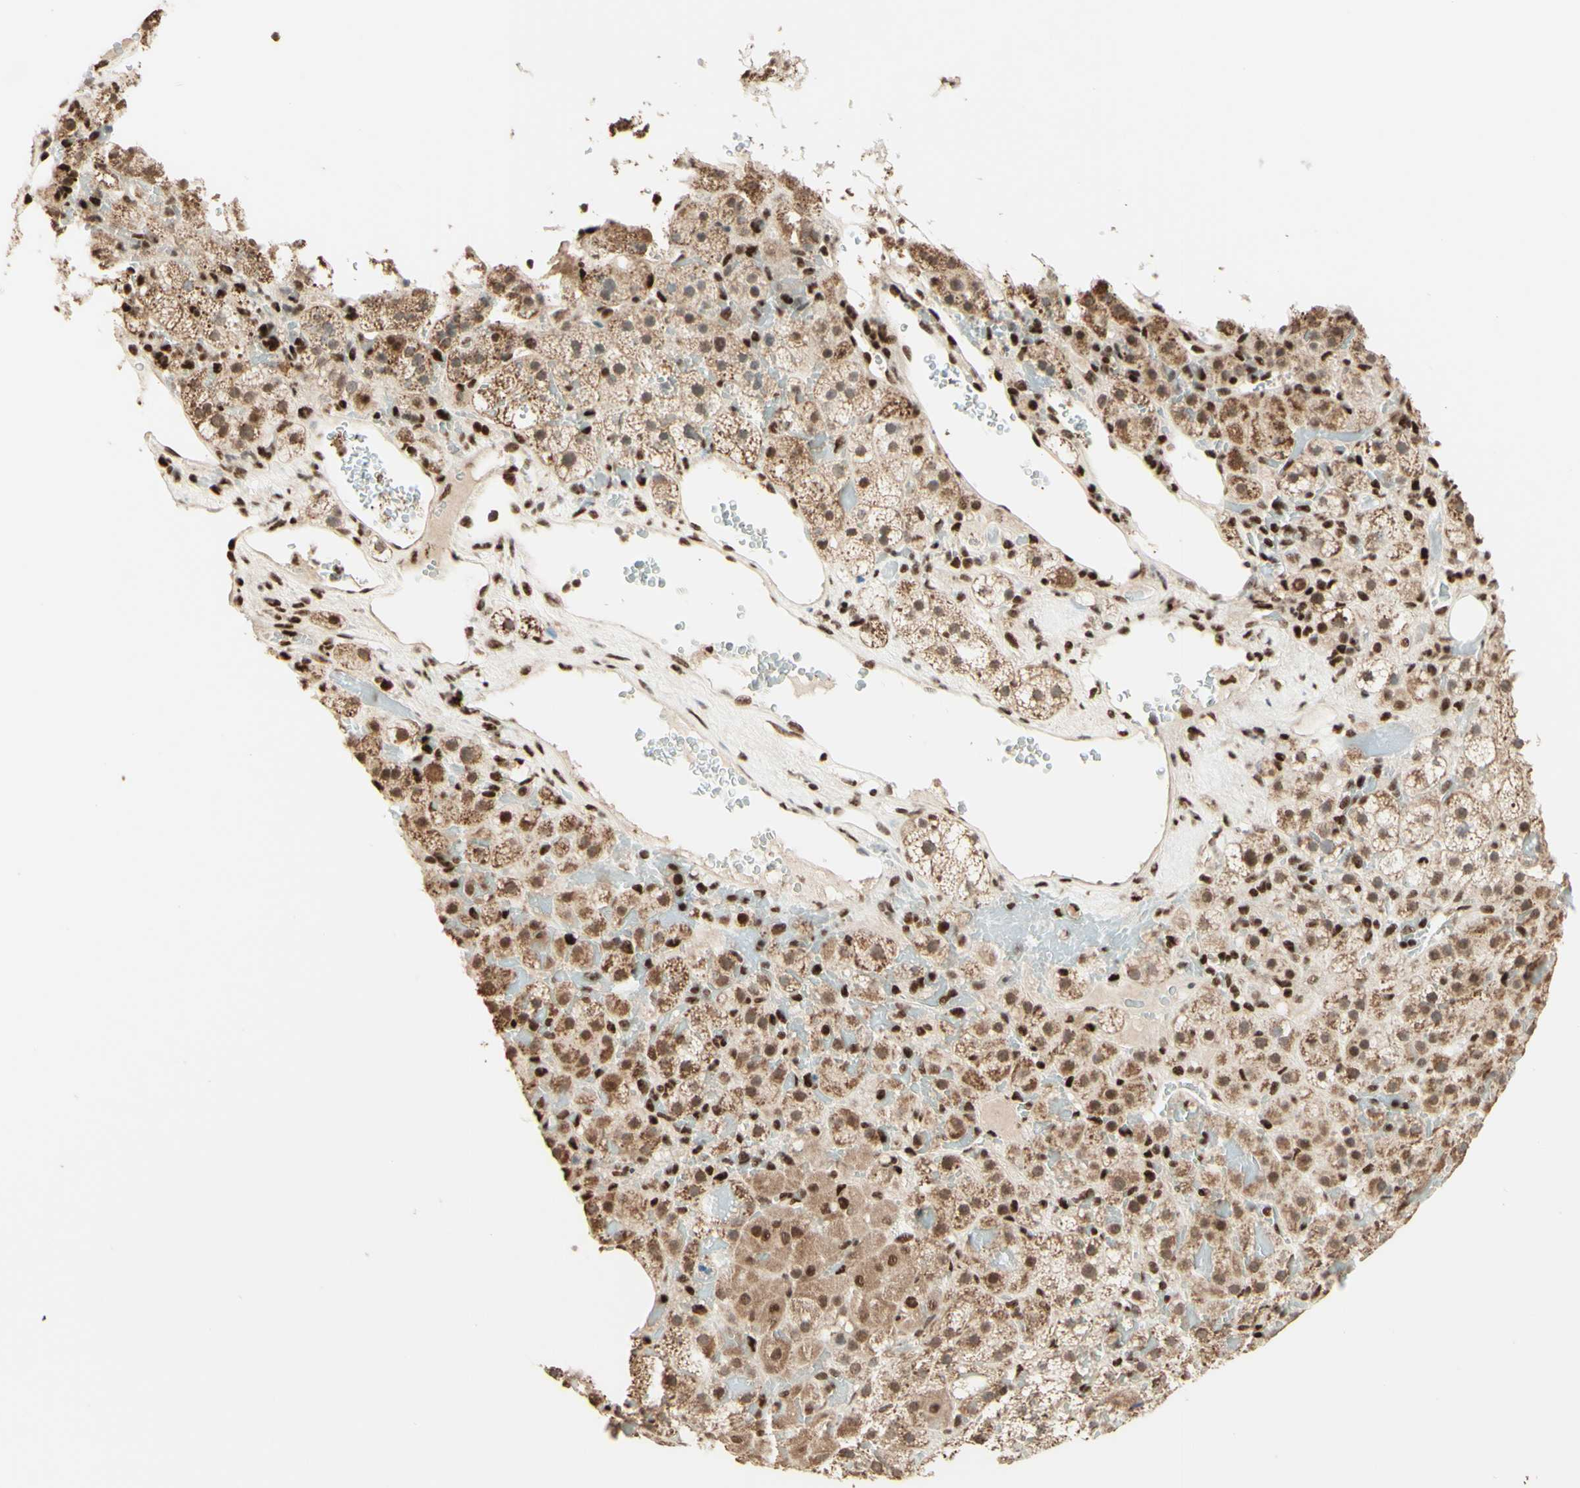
{"staining": {"intensity": "moderate", "quantity": ">75%", "location": "cytoplasmic/membranous,nuclear"}, "tissue": "adrenal gland", "cell_type": "Glandular cells", "image_type": "normal", "snomed": [{"axis": "morphology", "description": "Normal tissue, NOS"}, {"axis": "topography", "description": "Adrenal gland"}], "caption": "Immunohistochemical staining of benign human adrenal gland shows moderate cytoplasmic/membranous,nuclear protein expression in about >75% of glandular cells.", "gene": "NR3C1", "patient": {"sex": "female", "age": 59}}